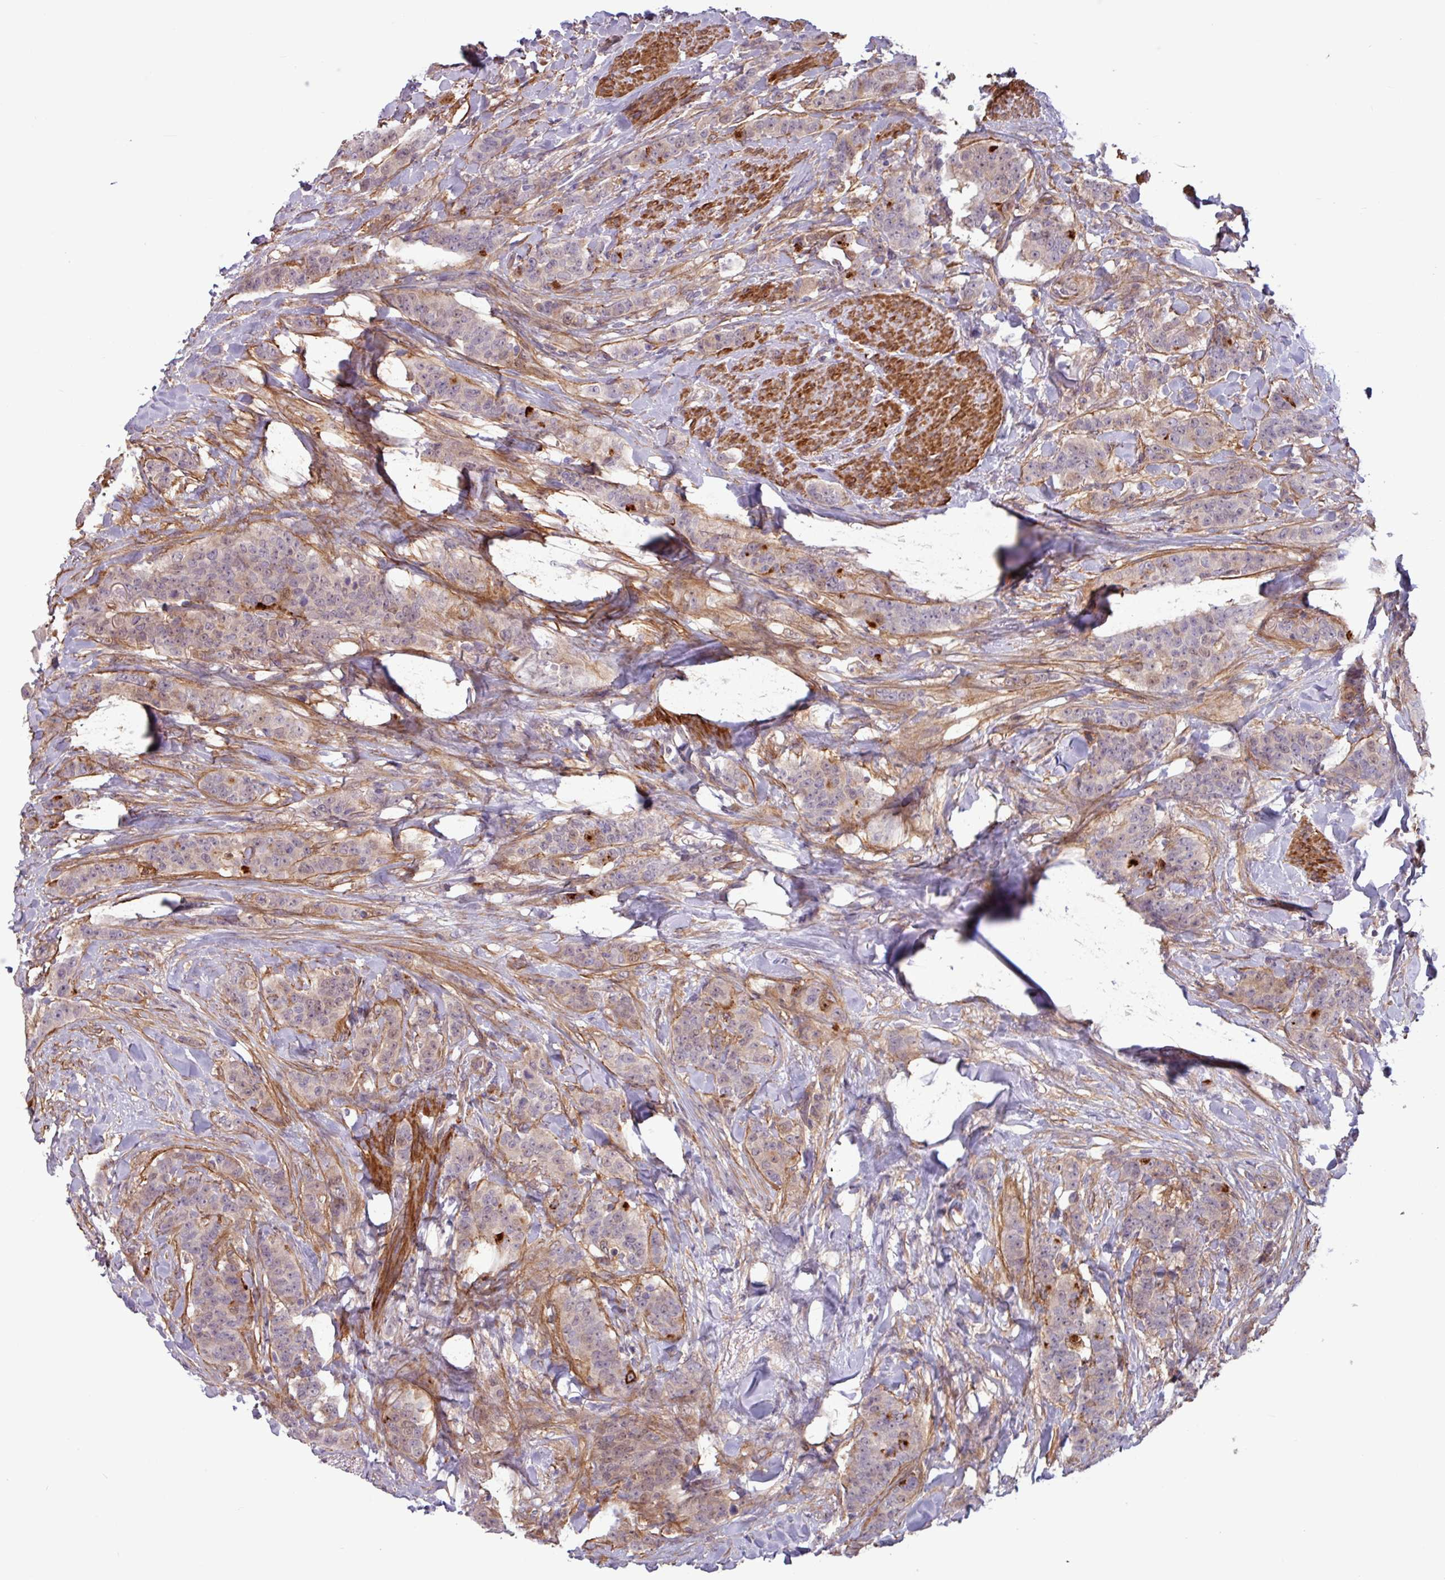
{"staining": {"intensity": "negative", "quantity": "none", "location": "none"}, "tissue": "breast cancer", "cell_type": "Tumor cells", "image_type": "cancer", "snomed": [{"axis": "morphology", "description": "Duct carcinoma"}, {"axis": "topography", "description": "Breast"}], "caption": "Human invasive ductal carcinoma (breast) stained for a protein using immunohistochemistry (IHC) exhibits no staining in tumor cells.", "gene": "PCED1A", "patient": {"sex": "female", "age": 40}}